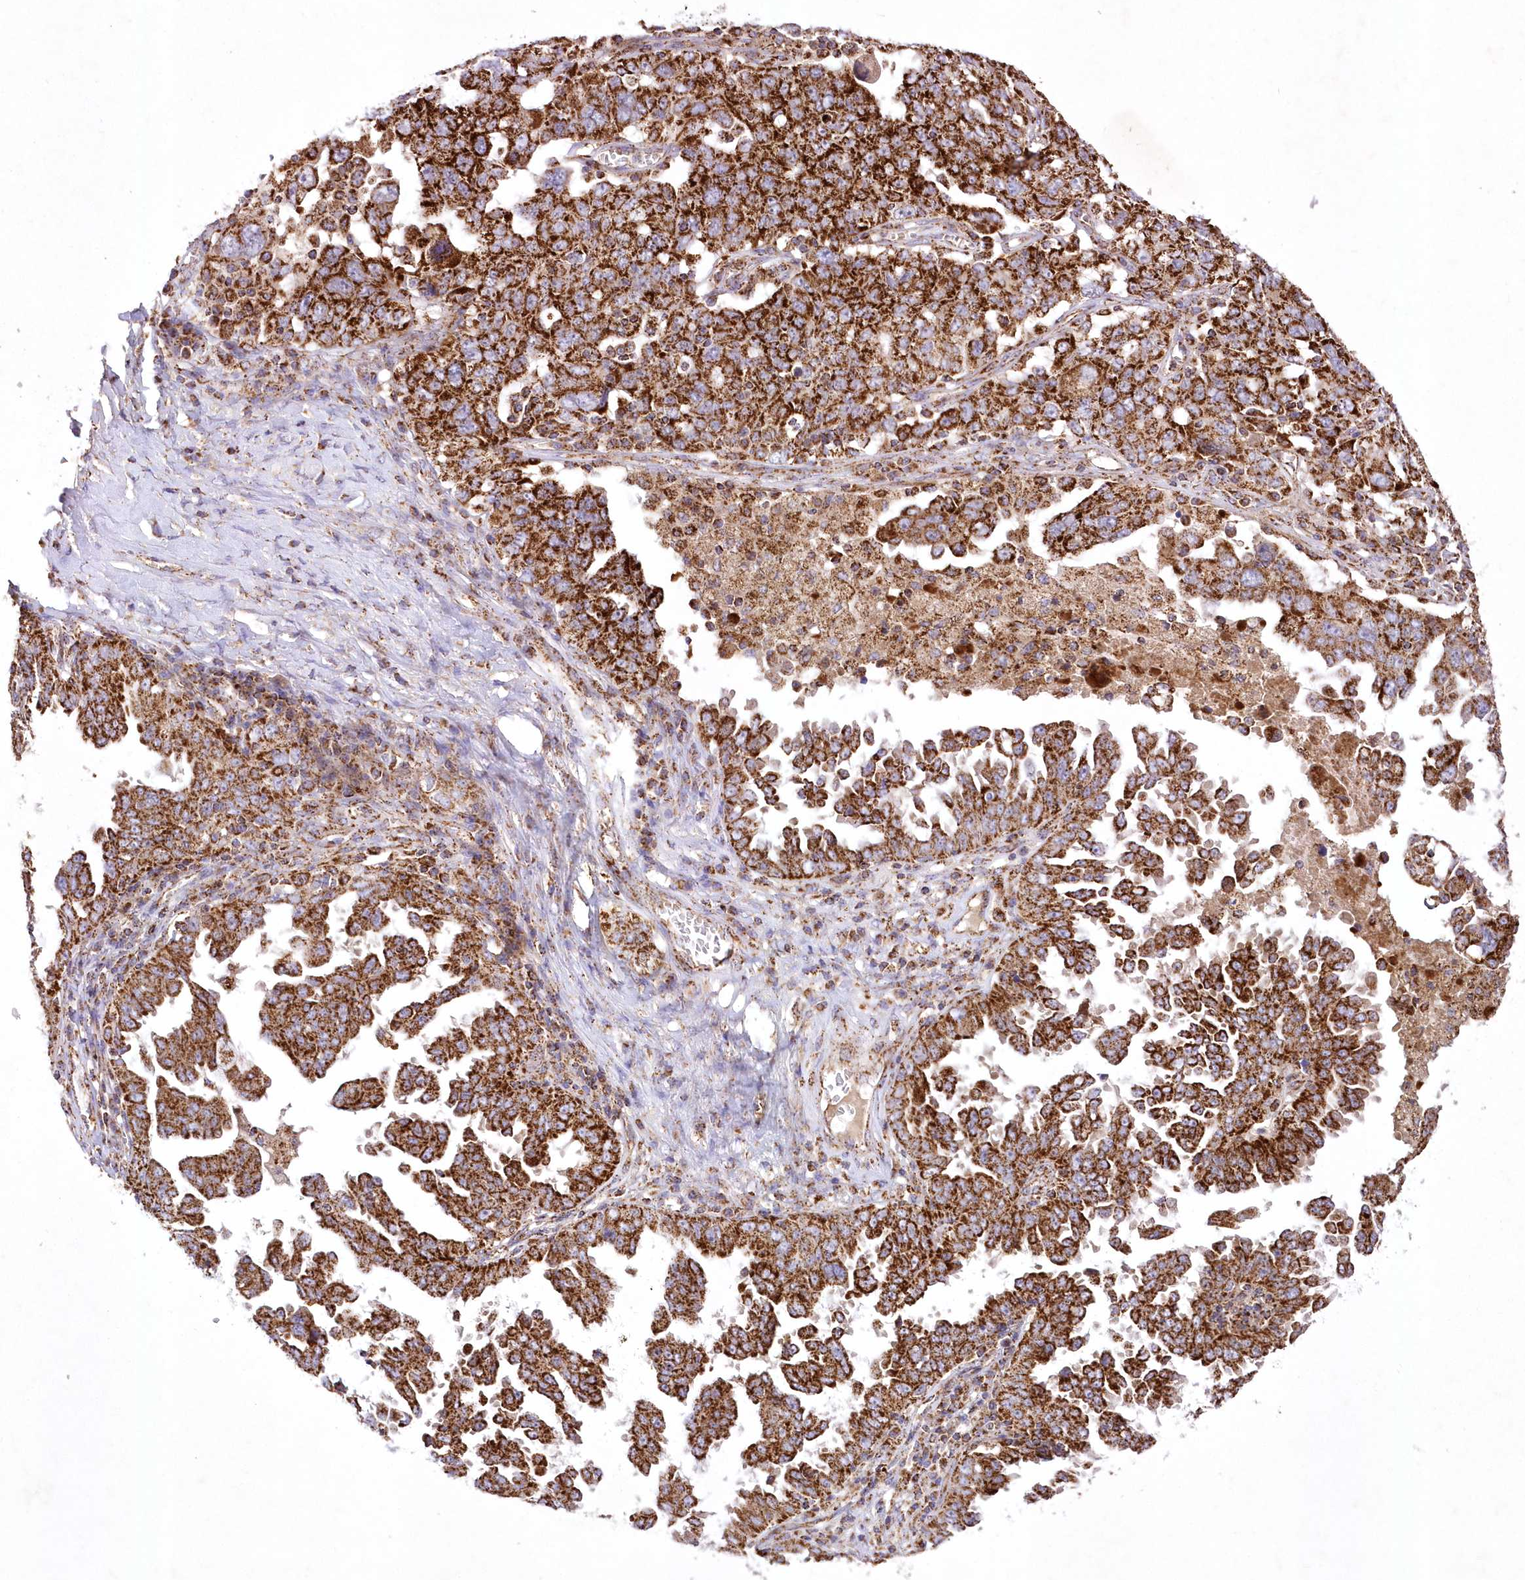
{"staining": {"intensity": "strong", "quantity": ">75%", "location": "cytoplasmic/membranous"}, "tissue": "ovarian cancer", "cell_type": "Tumor cells", "image_type": "cancer", "snomed": [{"axis": "morphology", "description": "Carcinoma, endometroid"}, {"axis": "topography", "description": "Ovary"}], "caption": "Ovarian endometroid carcinoma stained with DAB immunohistochemistry shows high levels of strong cytoplasmic/membranous expression in about >75% of tumor cells.", "gene": "ASNSD1", "patient": {"sex": "female", "age": 62}}